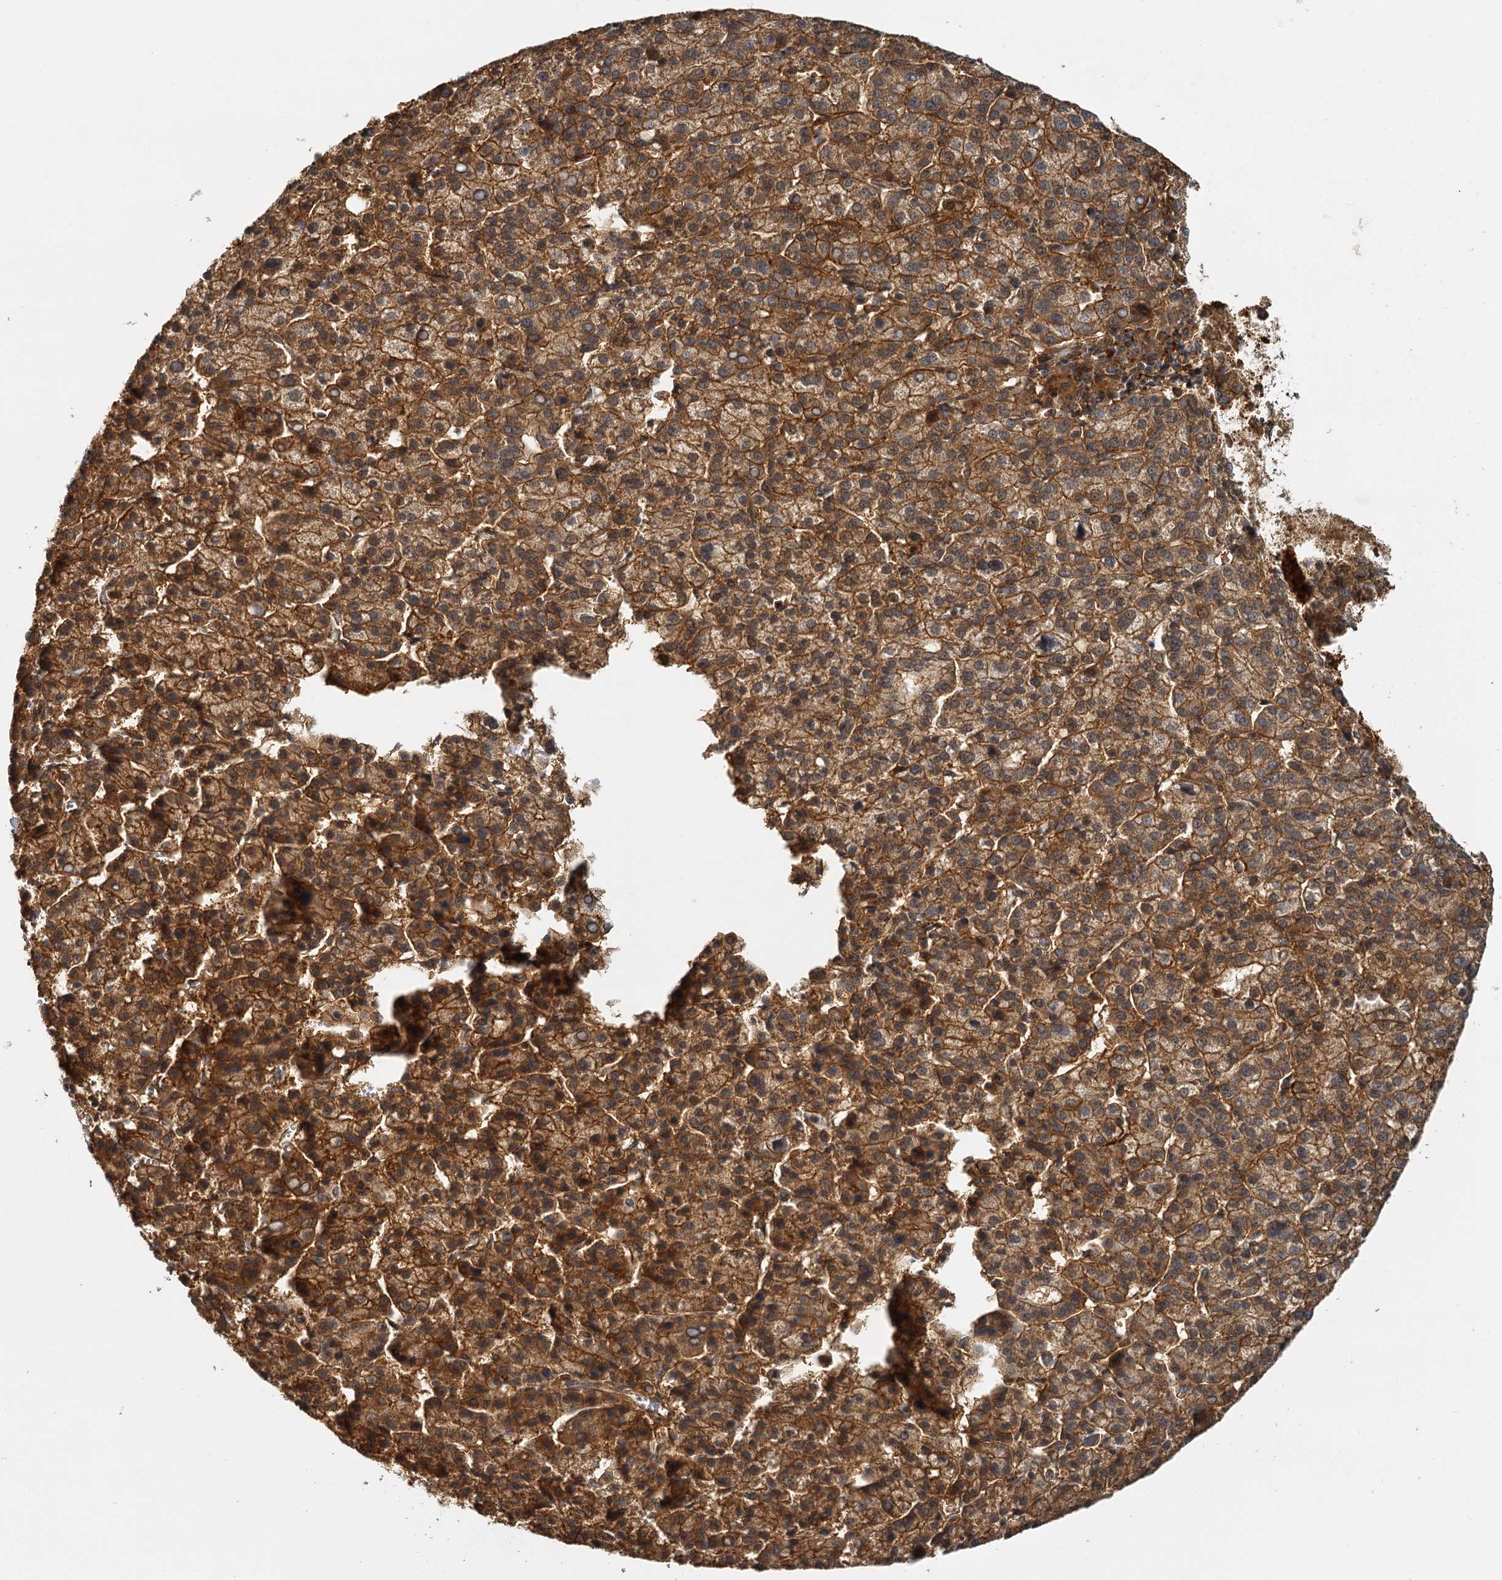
{"staining": {"intensity": "strong", "quantity": ">75%", "location": "cytoplasmic/membranous"}, "tissue": "liver cancer", "cell_type": "Tumor cells", "image_type": "cancer", "snomed": [{"axis": "morphology", "description": "Carcinoma, Hepatocellular, NOS"}, {"axis": "topography", "description": "Liver"}], "caption": "This is a micrograph of immunohistochemistry (IHC) staining of hepatocellular carcinoma (liver), which shows strong staining in the cytoplasmic/membranous of tumor cells.", "gene": "ZNF549", "patient": {"sex": "female", "age": 58}}